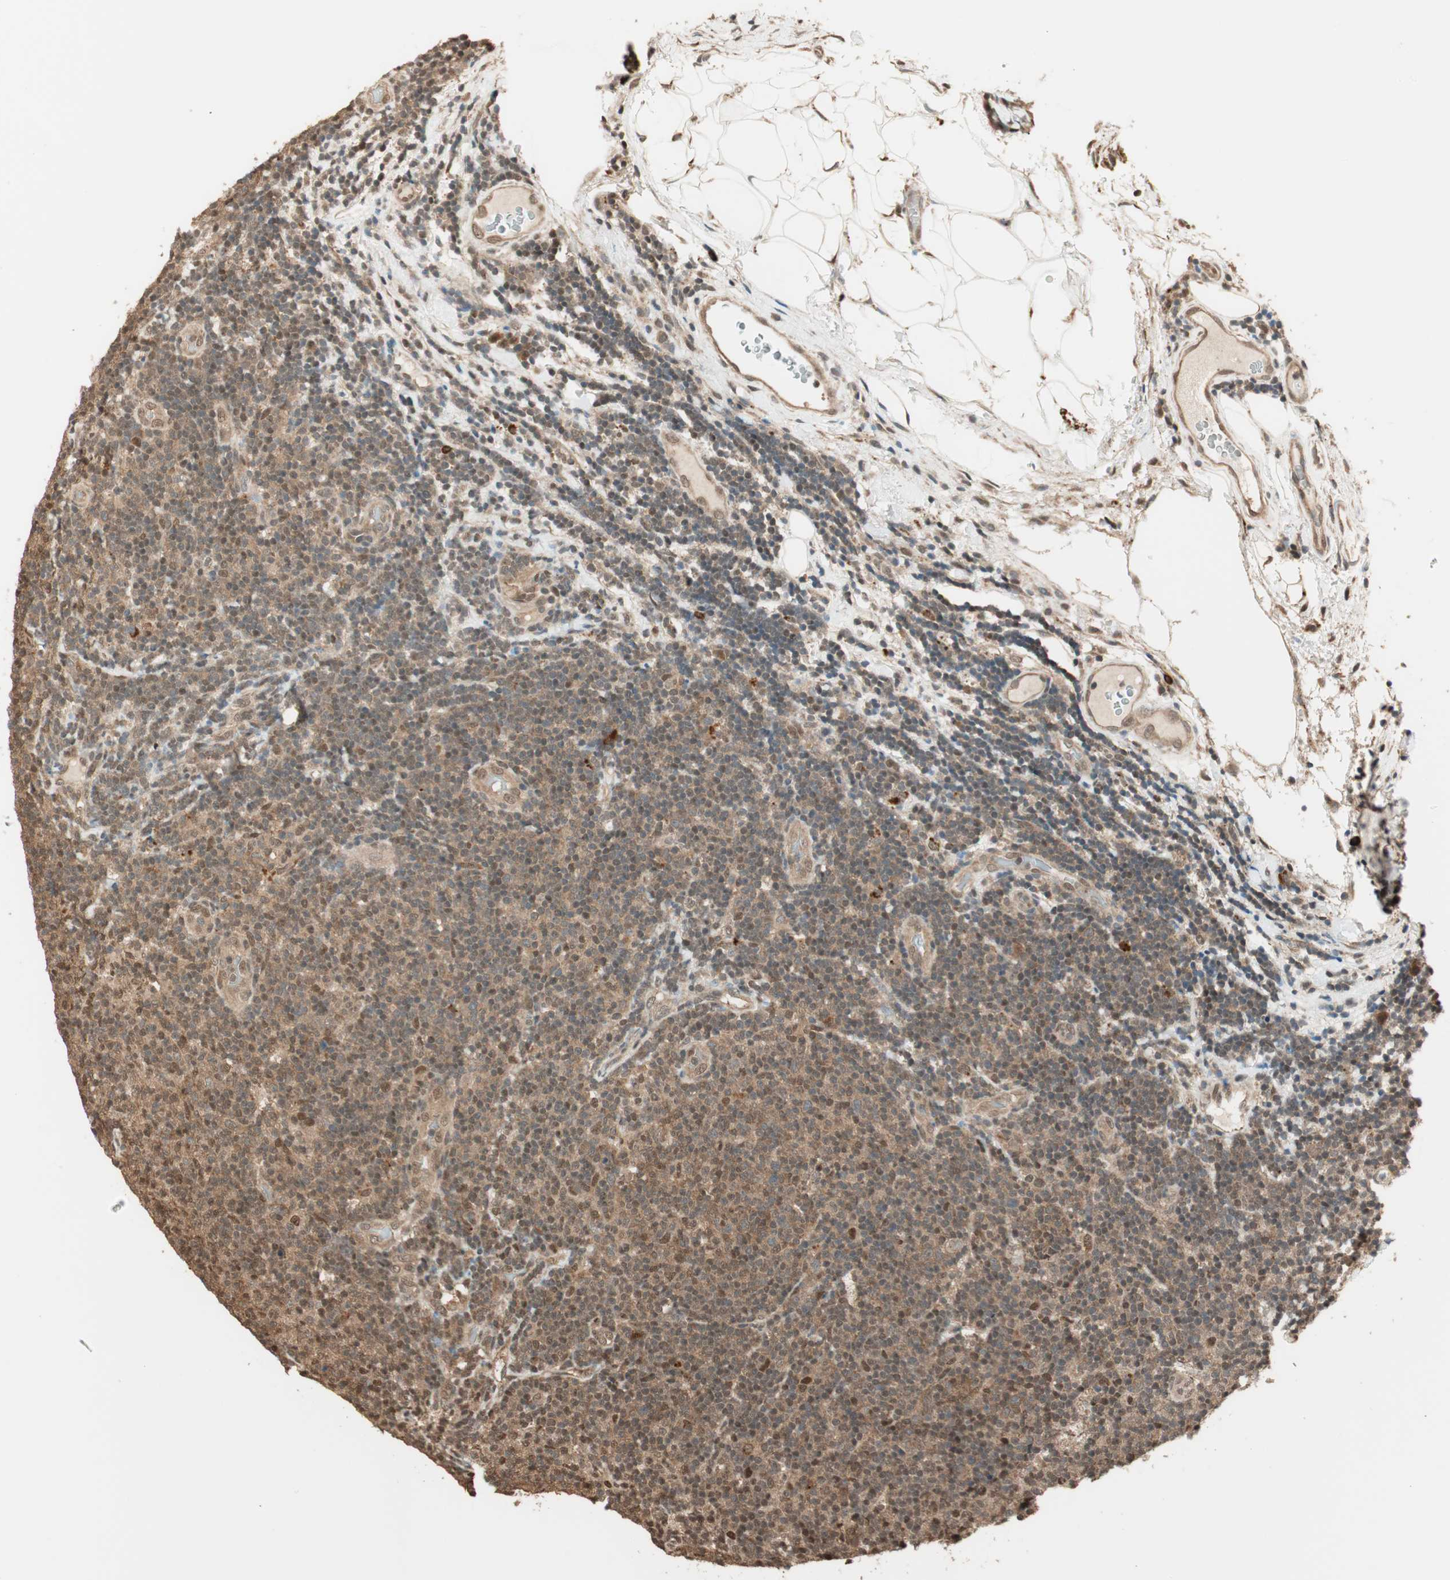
{"staining": {"intensity": "moderate", "quantity": ">75%", "location": "cytoplasmic/membranous,nuclear"}, "tissue": "lymphoma", "cell_type": "Tumor cells", "image_type": "cancer", "snomed": [{"axis": "morphology", "description": "Malignant lymphoma, non-Hodgkin's type, Low grade"}, {"axis": "topography", "description": "Lymph node"}], "caption": "Lymphoma was stained to show a protein in brown. There is medium levels of moderate cytoplasmic/membranous and nuclear positivity in approximately >75% of tumor cells.", "gene": "ZNF443", "patient": {"sex": "male", "age": 83}}